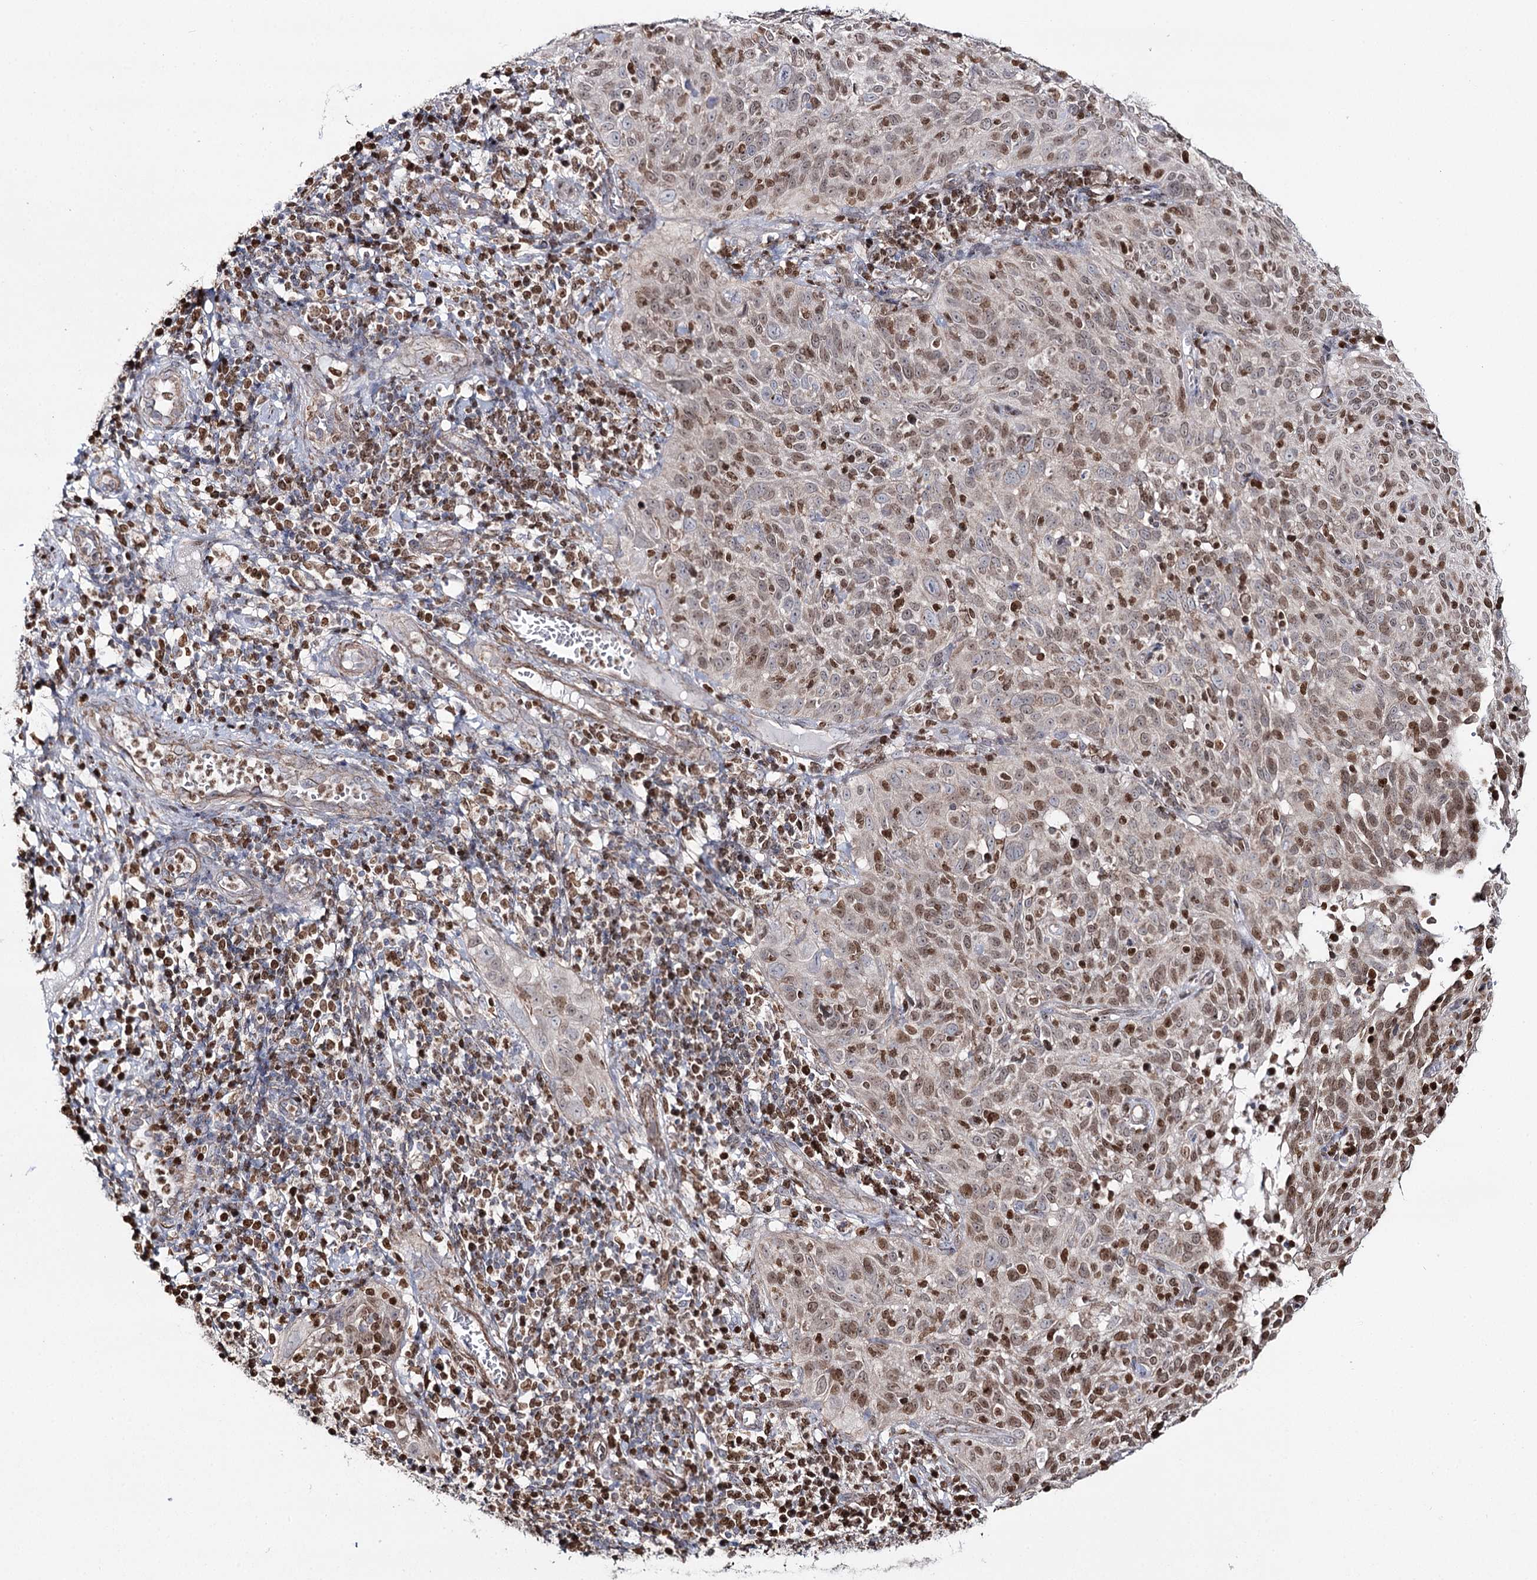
{"staining": {"intensity": "moderate", "quantity": ">75%", "location": "nuclear"}, "tissue": "cervical cancer", "cell_type": "Tumor cells", "image_type": "cancer", "snomed": [{"axis": "morphology", "description": "Squamous cell carcinoma, NOS"}, {"axis": "topography", "description": "Cervix"}], "caption": "Tumor cells display moderate nuclear positivity in approximately >75% of cells in squamous cell carcinoma (cervical).", "gene": "PDHX", "patient": {"sex": "female", "age": 31}}